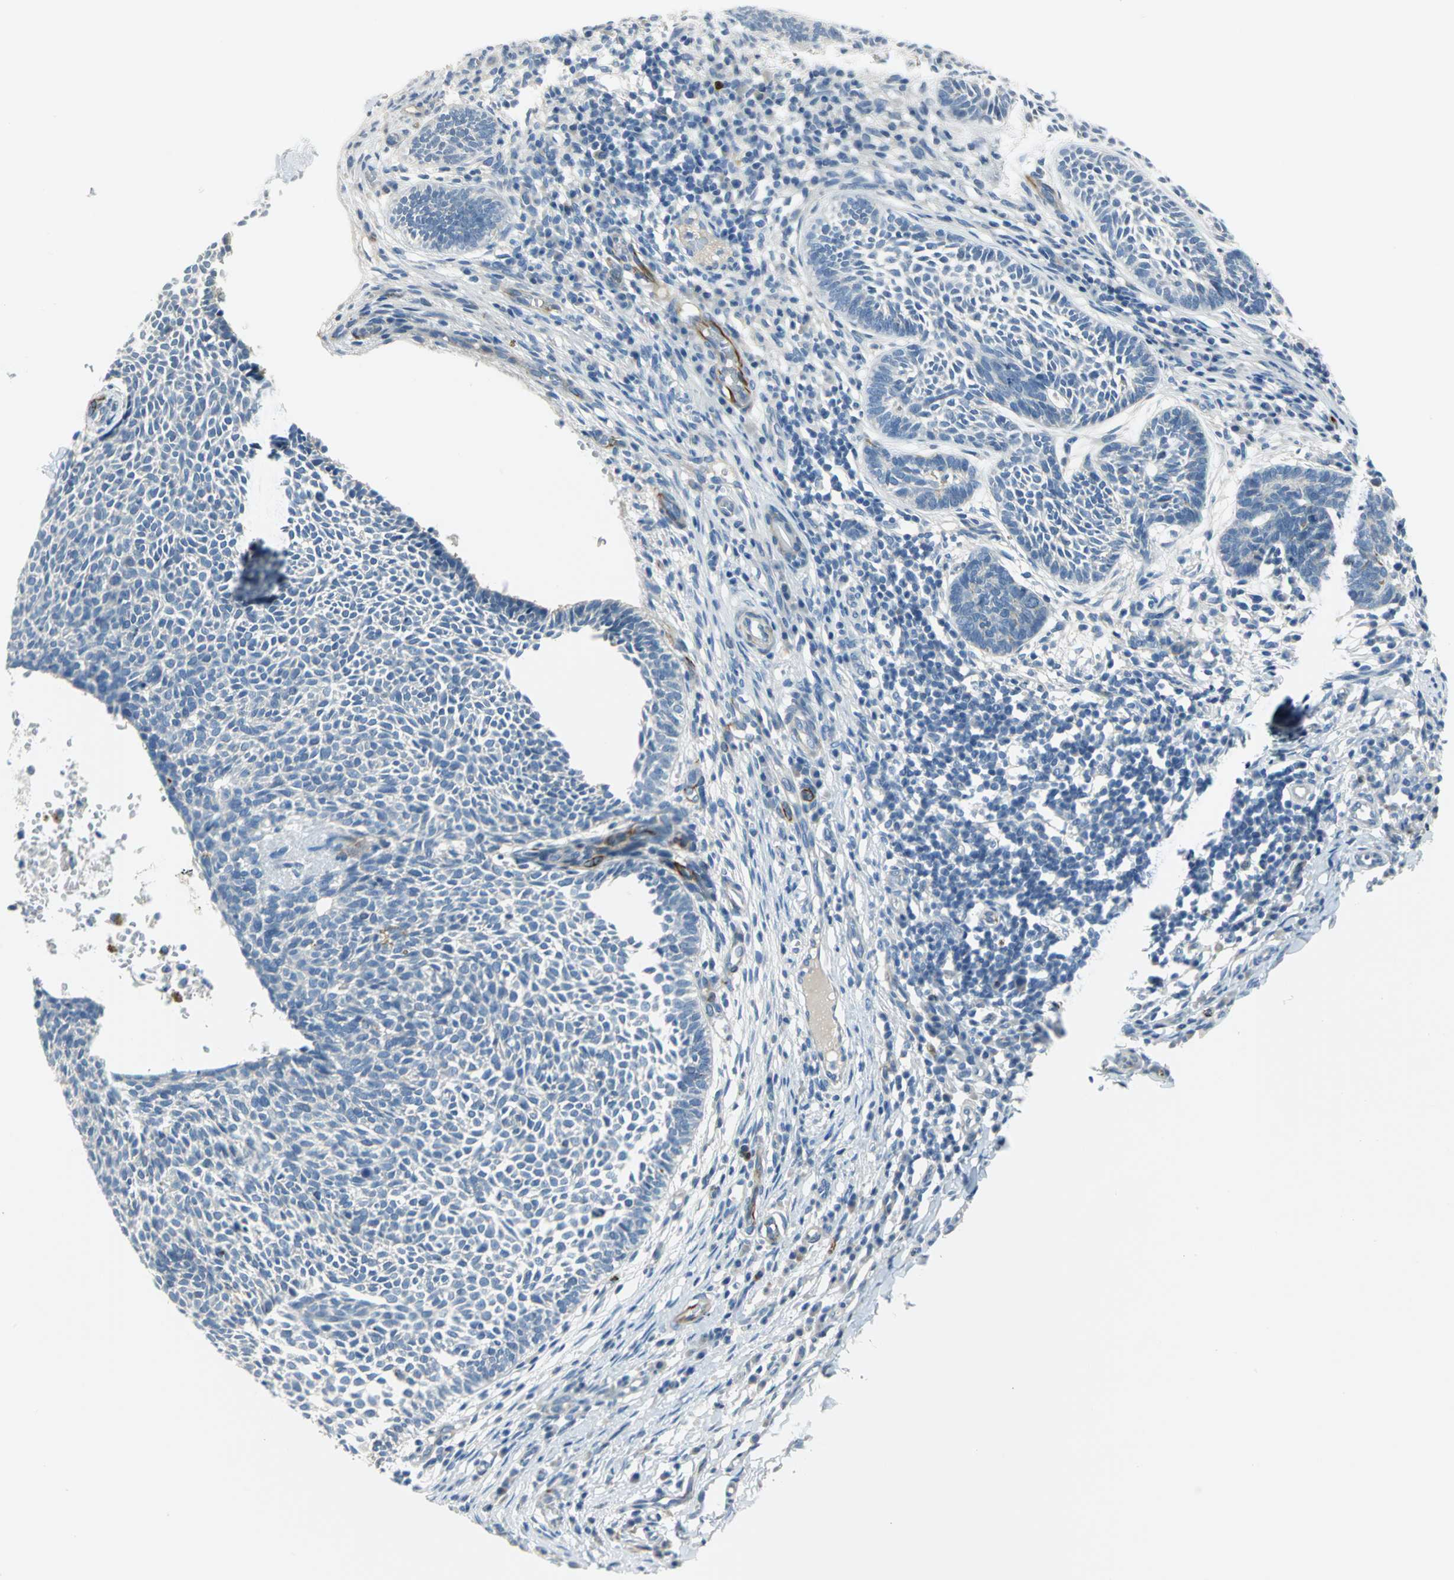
{"staining": {"intensity": "negative", "quantity": "none", "location": "none"}, "tissue": "skin cancer", "cell_type": "Tumor cells", "image_type": "cancer", "snomed": [{"axis": "morphology", "description": "Normal tissue, NOS"}, {"axis": "morphology", "description": "Basal cell carcinoma"}, {"axis": "topography", "description": "Skin"}], "caption": "IHC image of neoplastic tissue: basal cell carcinoma (skin) stained with DAB displays no significant protein expression in tumor cells.", "gene": "ALOX15", "patient": {"sex": "male", "age": 87}}